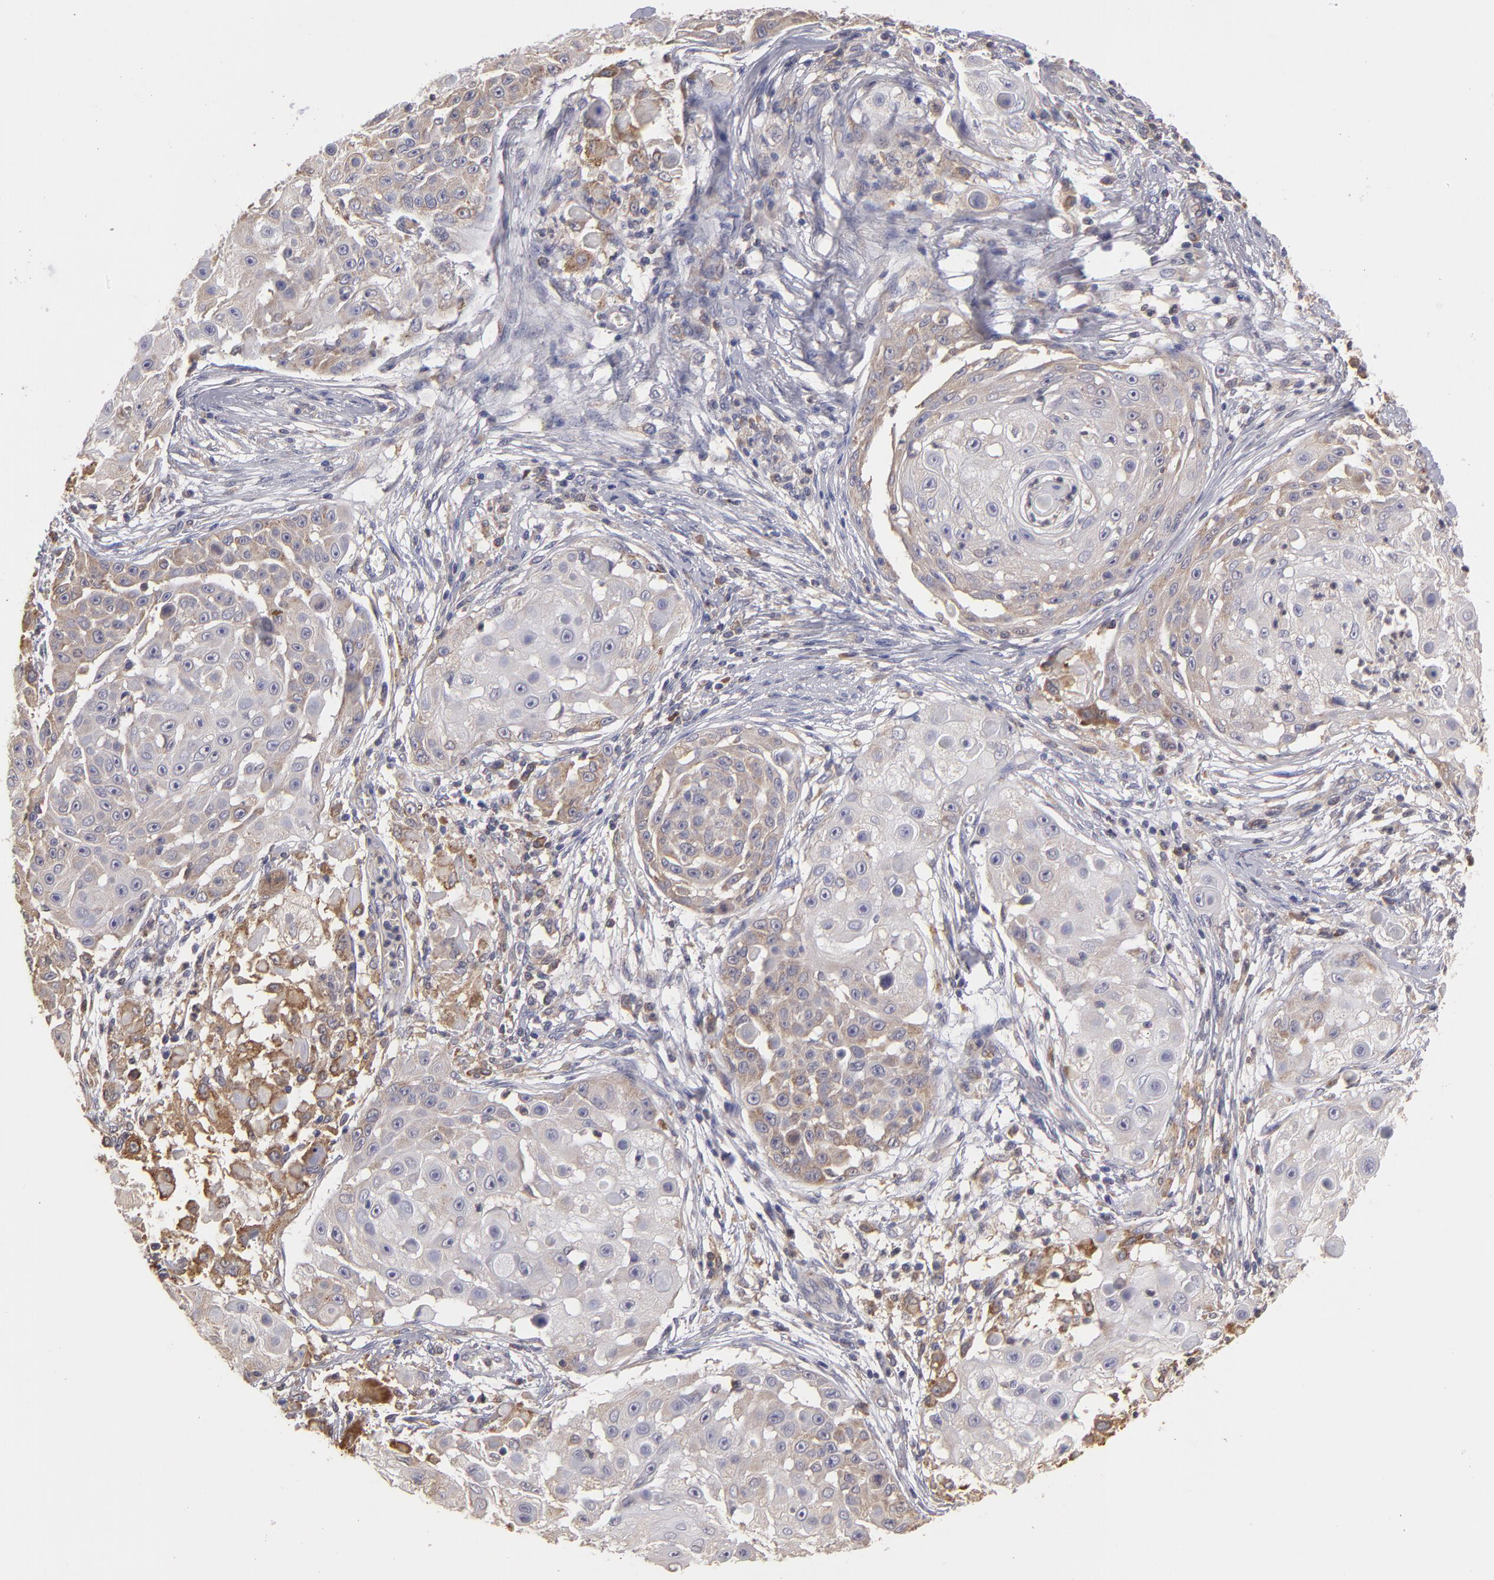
{"staining": {"intensity": "moderate", "quantity": ">75%", "location": "cytoplasmic/membranous"}, "tissue": "skin cancer", "cell_type": "Tumor cells", "image_type": "cancer", "snomed": [{"axis": "morphology", "description": "Squamous cell carcinoma, NOS"}, {"axis": "topography", "description": "Skin"}], "caption": "Skin squamous cell carcinoma tissue displays moderate cytoplasmic/membranous staining in approximately >75% of tumor cells, visualized by immunohistochemistry. Using DAB (brown) and hematoxylin (blue) stains, captured at high magnification using brightfield microscopy.", "gene": "MTHFD1", "patient": {"sex": "female", "age": 57}}